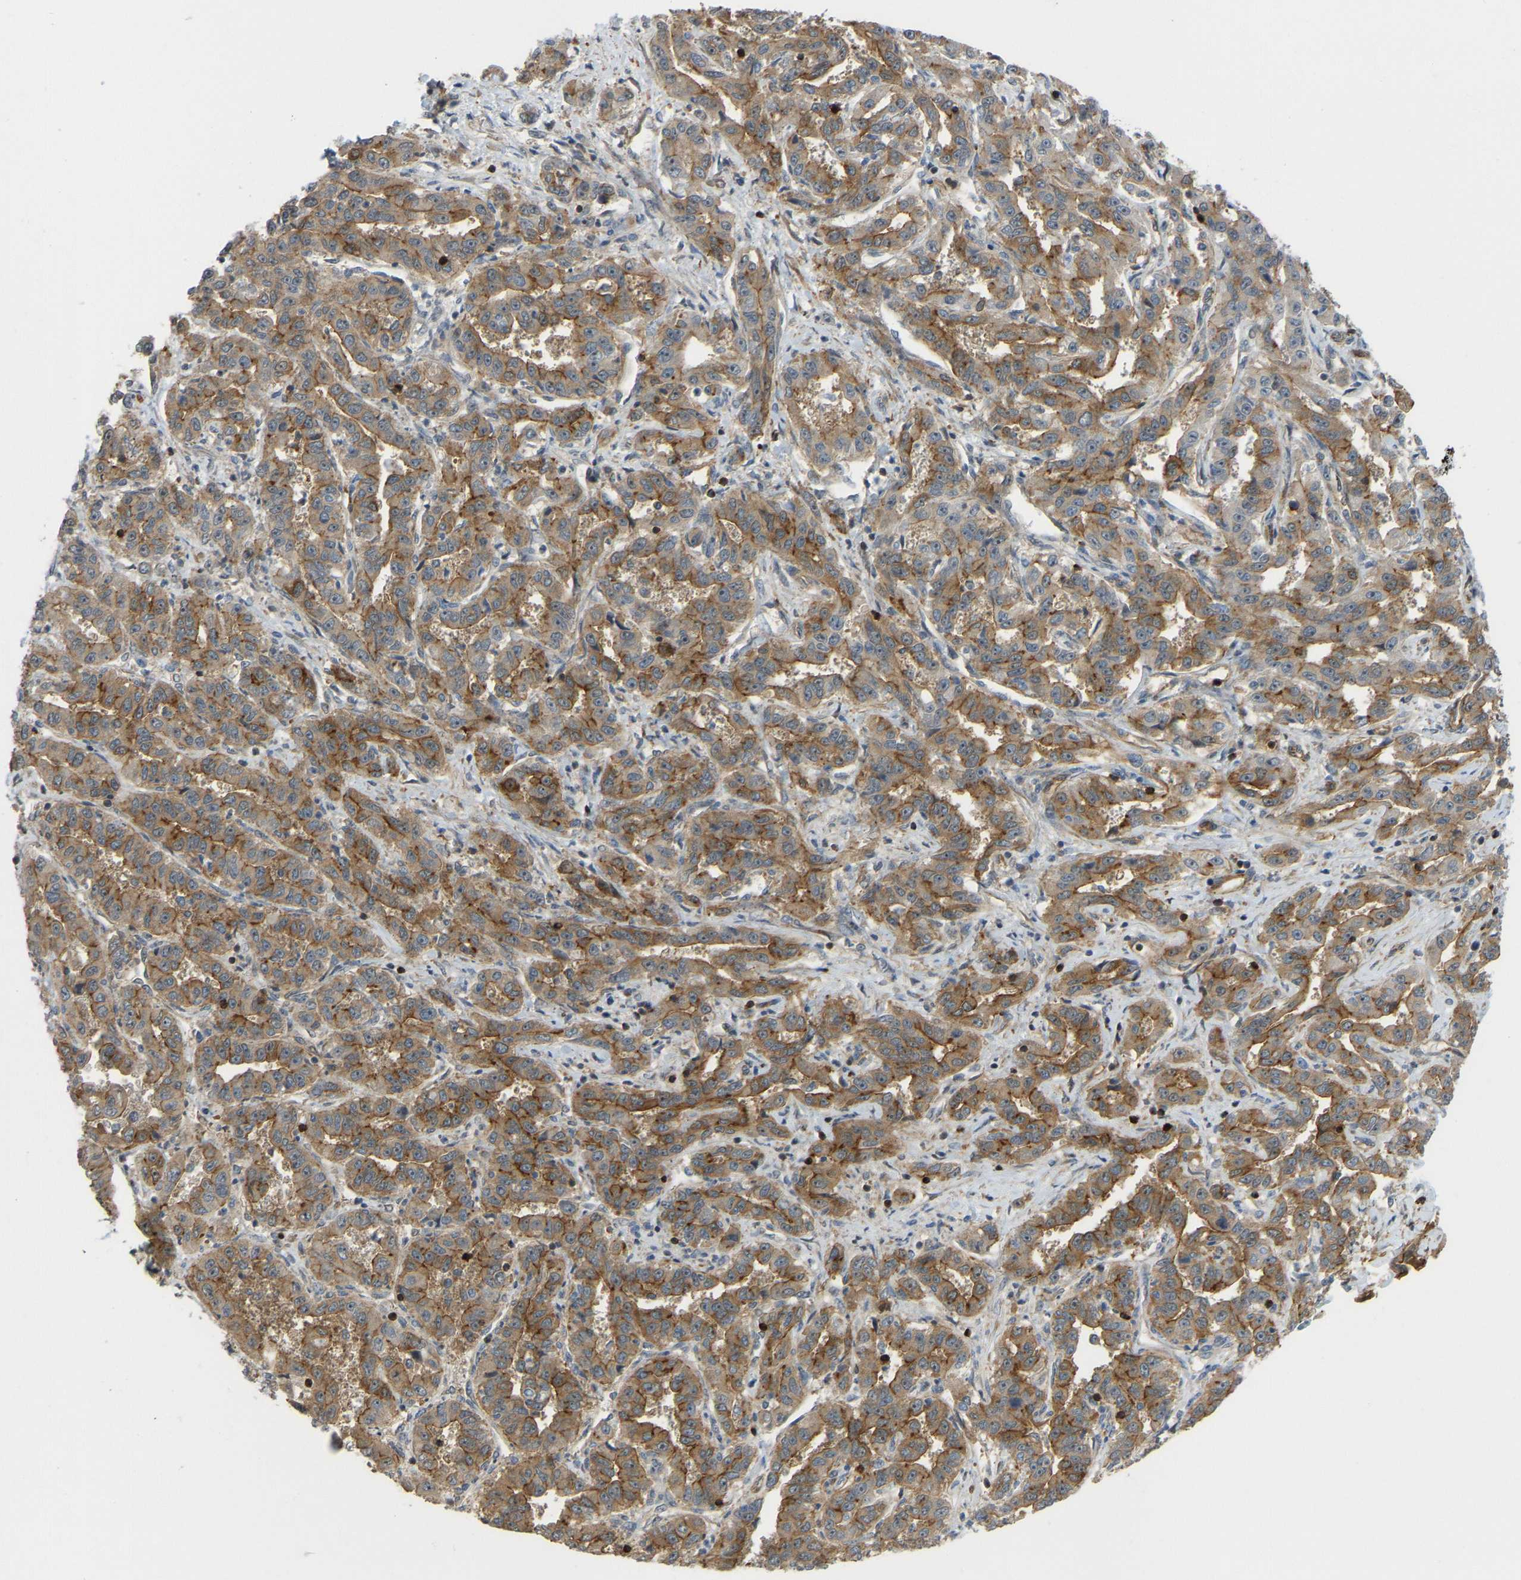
{"staining": {"intensity": "moderate", "quantity": ">75%", "location": "cytoplasmic/membranous"}, "tissue": "liver cancer", "cell_type": "Tumor cells", "image_type": "cancer", "snomed": [{"axis": "morphology", "description": "Cholangiocarcinoma"}, {"axis": "topography", "description": "Liver"}], "caption": "Immunohistochemical staining of human liver cancer (cholangiocarcinoma) shows medium levels of moderate cytoplasmic/membranous protein expression in about >75% of tumor cells.", "gene": "KIAA1671", "patient": {"sex": "male", "age": 59}}